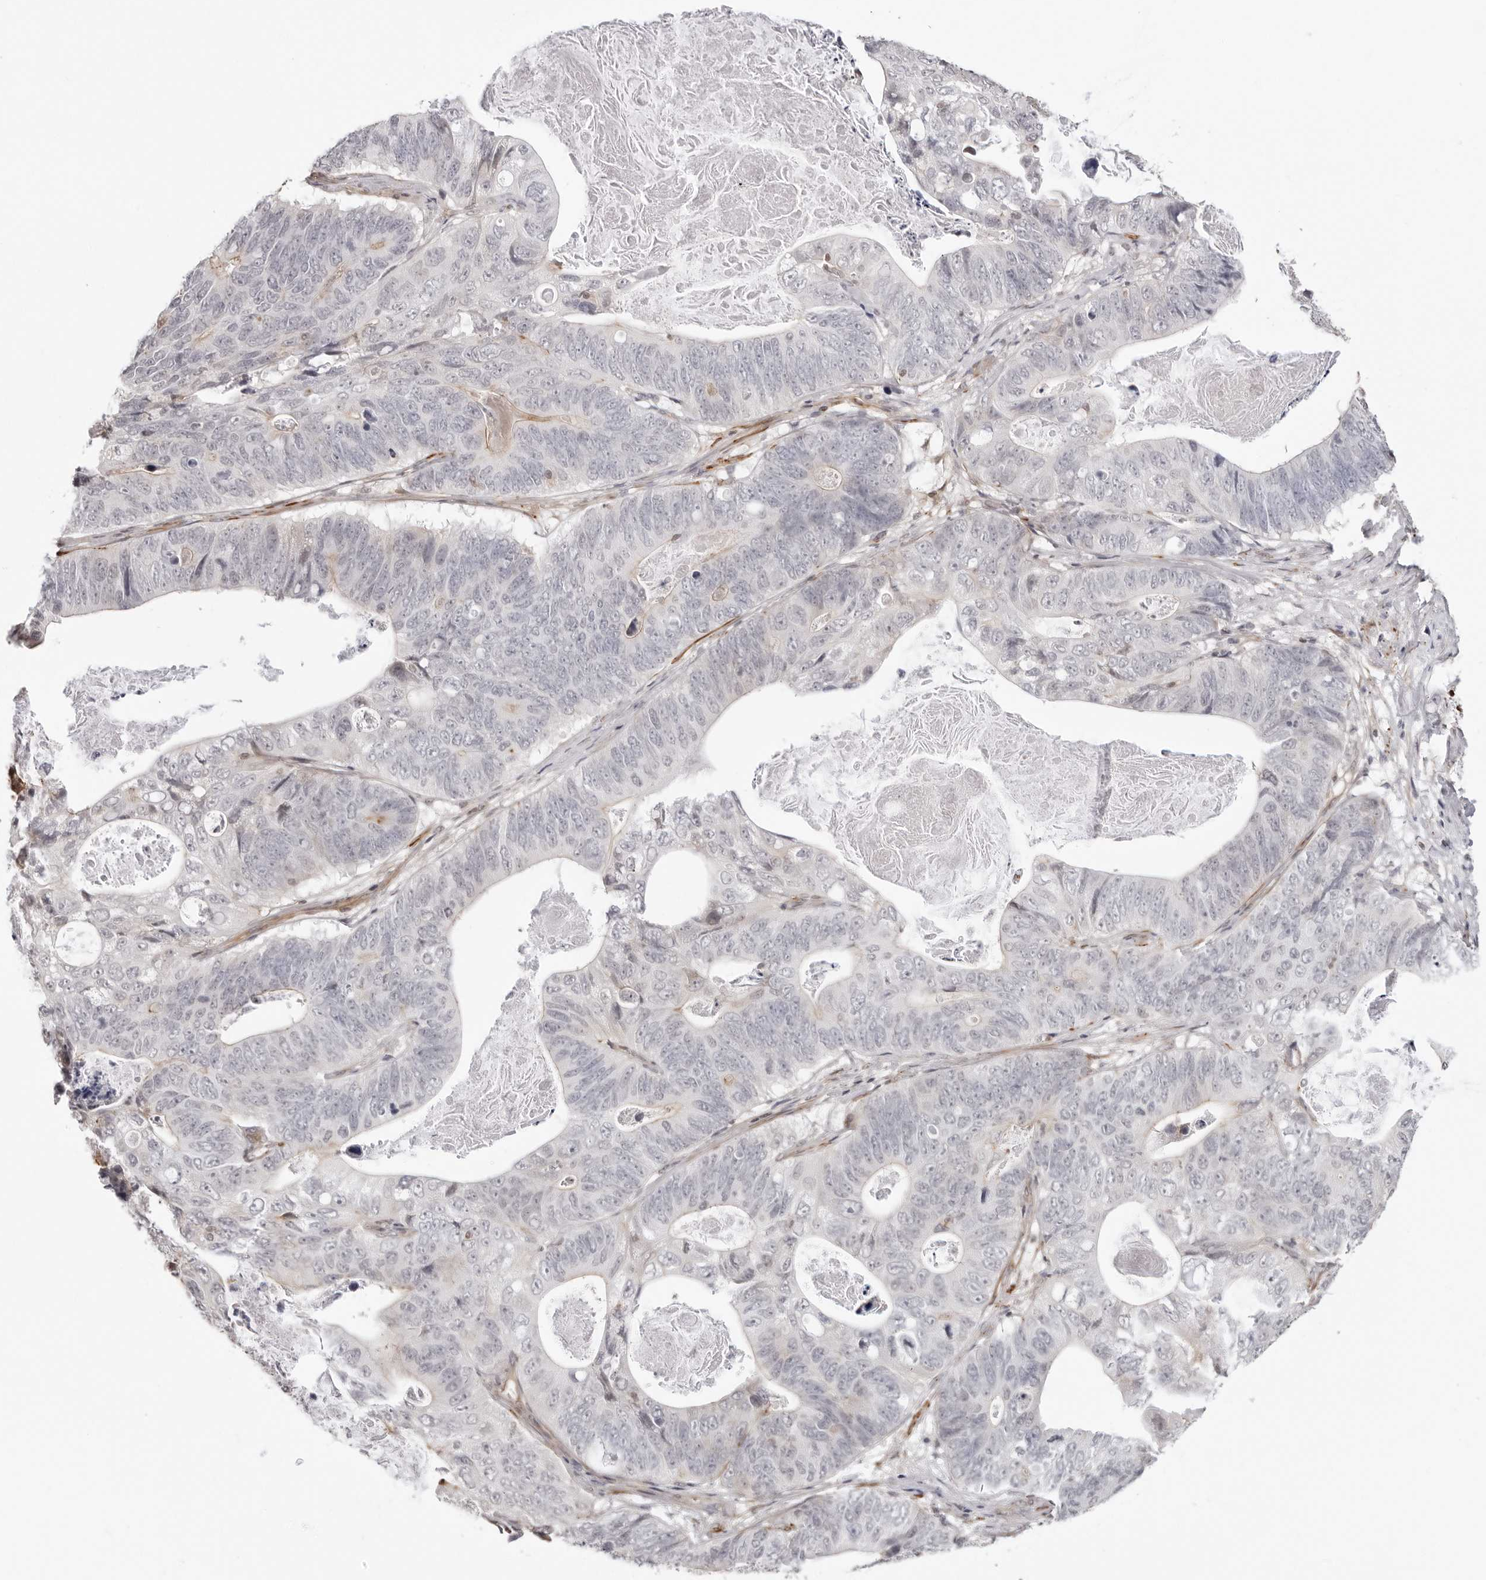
{"staining": {"intensity": "negative", "quantity": "none", "location": "none"}, "tissue": "stomach cancer", "cell_type": "Tumor cells", "image_type": "cancer", "snomed": [{"axis": "morphology", "description": "Normal tissue, NOS"}, {"axis": "morphology", "description": "Adenocarcinoma, NOS"}, {"axis": "topography", "description": "Stomach"}], "caption": "This is a histopathology image of immunohistochemistry staining of stomach cancer, which shows no staining in tumor cells.", "gene": "UNK", "patient": {"sex": "female", "age": 89}}